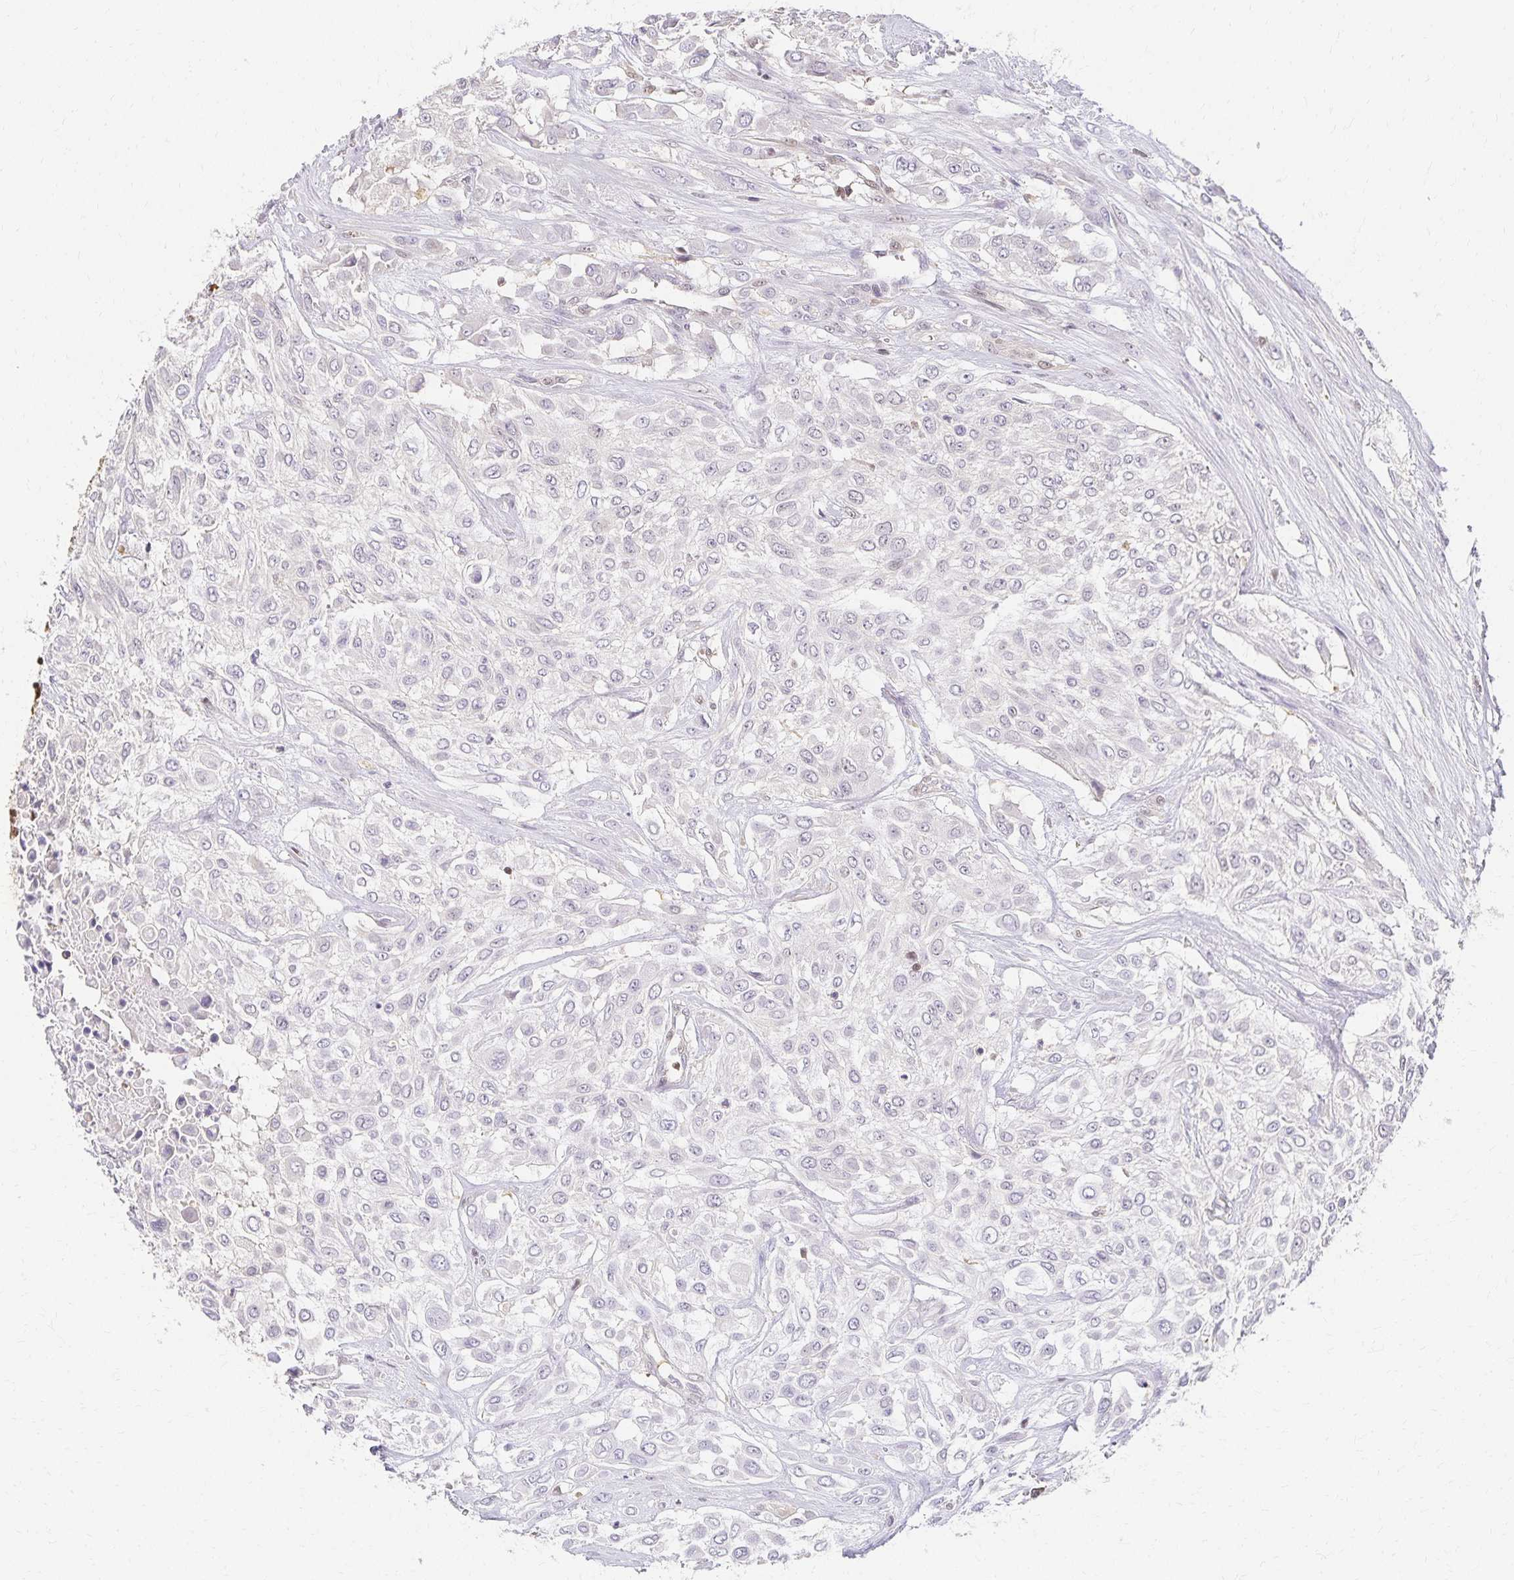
{"staining": {"intensity": "negative", "quantity": "none", "location": "none"}, "tissue": "urothelial cancer", "cell_type": "Tumor cells", "image_type": "cancer", "snomed": [{"axis": "morphology", "description": "Urothelial carcinoma, High grade"}, {"axis": "topography", "description": "Urinary bladder"}], "caption": "High power microscopy micrograph of an IHC micrograph of urothelial cancer, revealing no significant expression in tumor cells.", "gene": "AZGP1", "patient": {"sex": "male", "age": 57}}